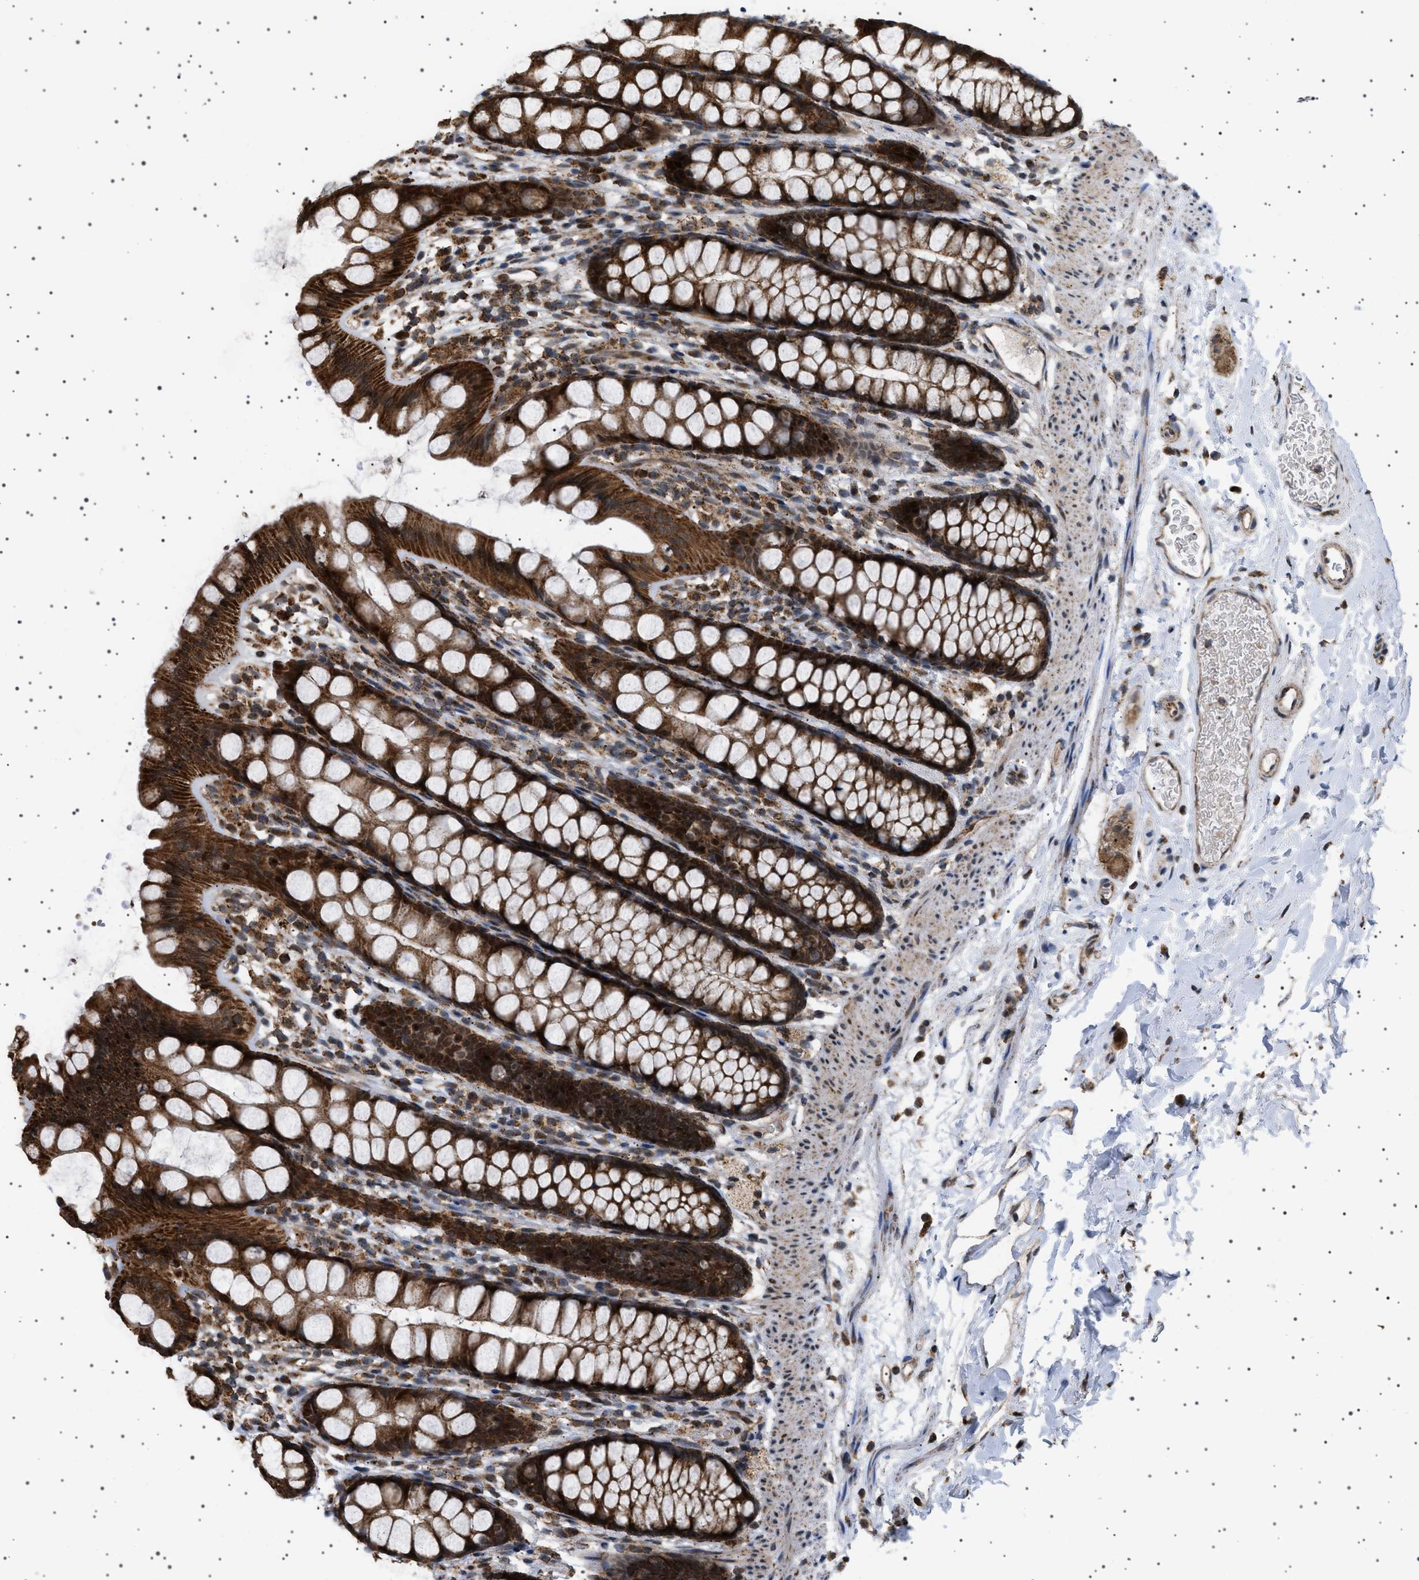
{"staining": {"intensity": "strong", "quantity": ">75%", "location": "cytoplasmic/membranous,nuclear"}, "tissue": "rectum", "cell_type": "Glandular cells", "image_type": "normal", "snomed": [{"axis": "morphology", "description": "Normal tissue, NOS"}, {"axis": "topography", "description": "Rectum"}], "caption": "Unremarkable rectum displays strong cytoplasmic/membranous,nuclear positivity in about >75% of glandular cells, visualized by immunohistochemistry.", "gene": "MELK", "patient": {"sex": "female", "age": 65}}